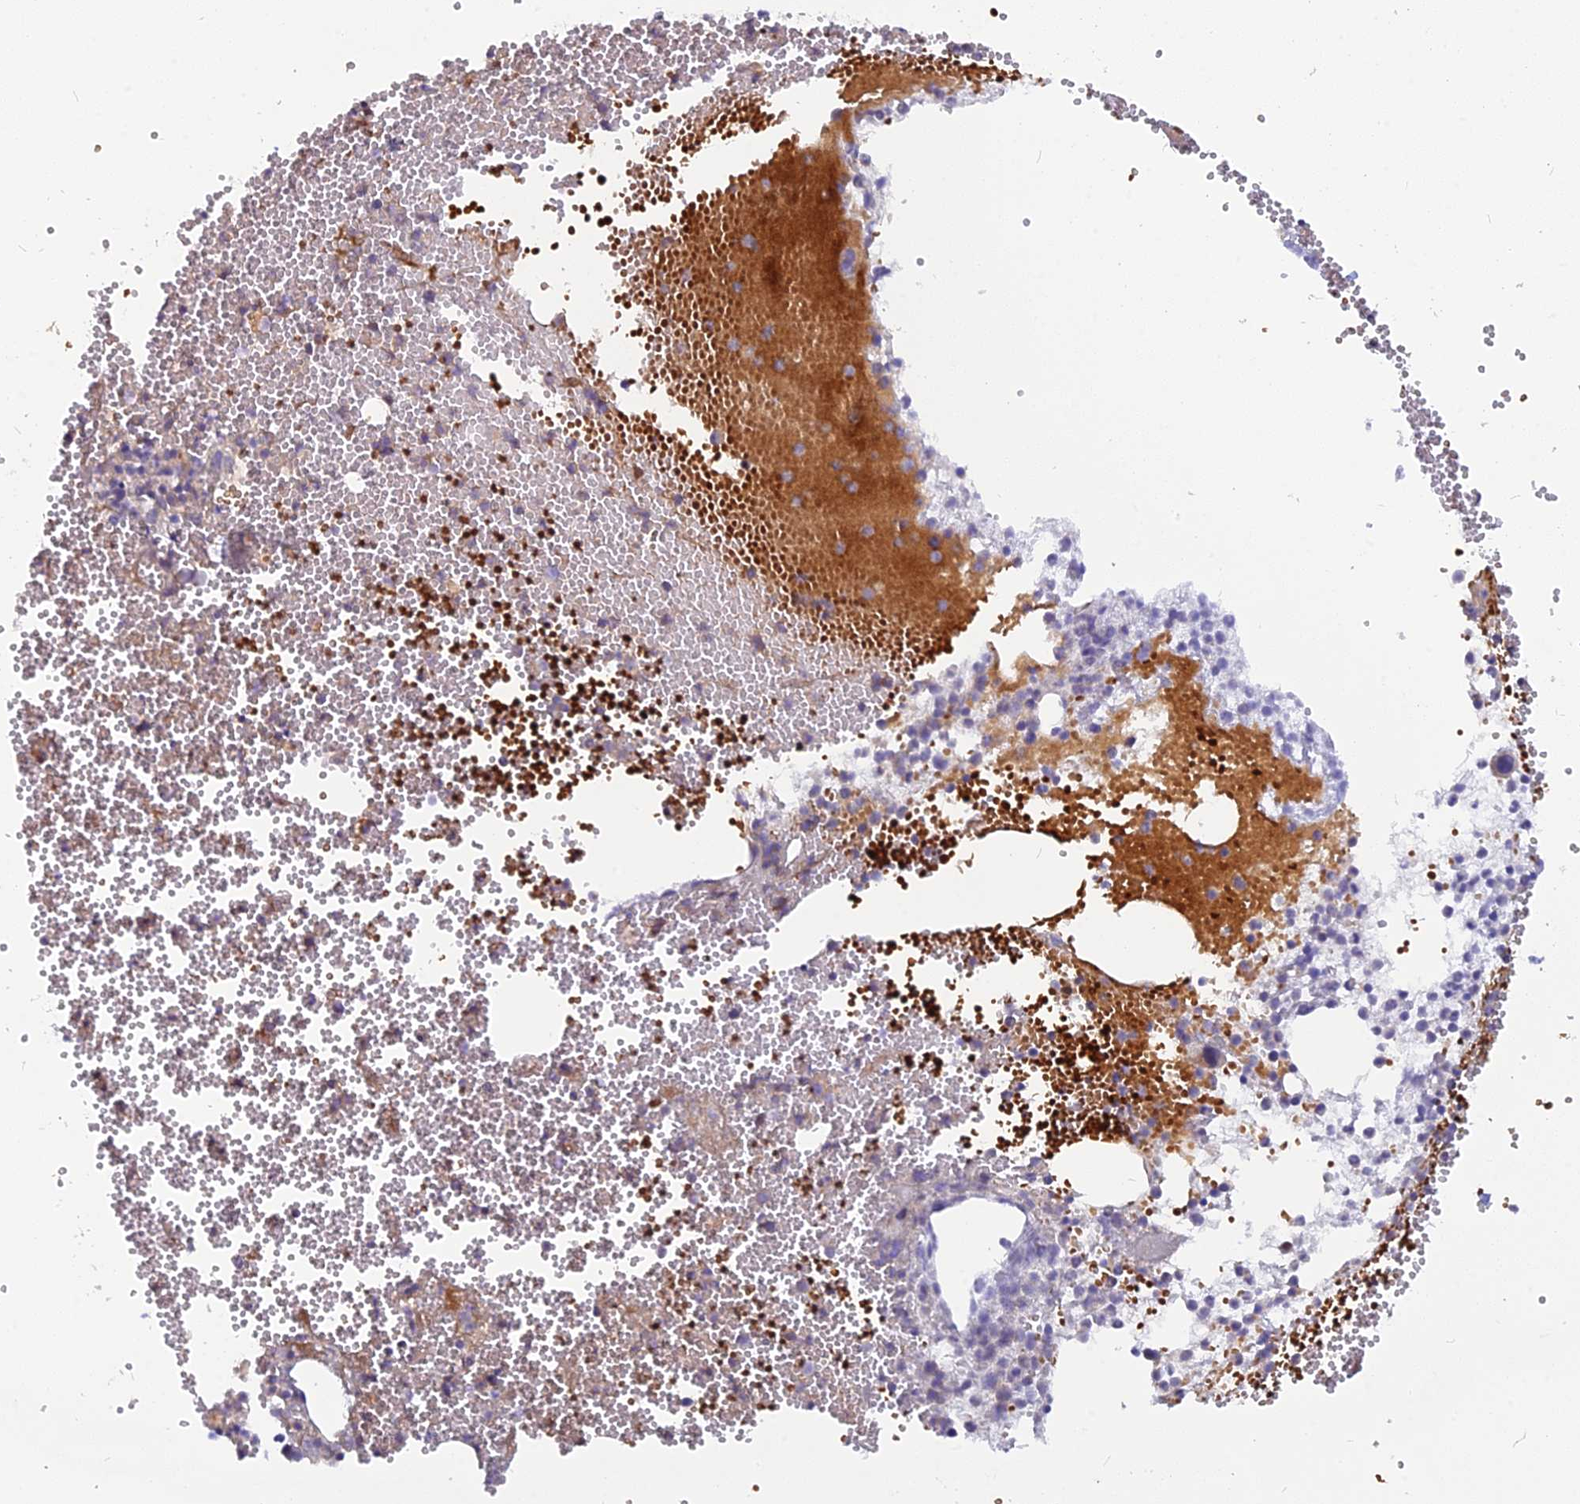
{"staining": {"intensity": "strong", "quantity": "25%-75%", "location": "cytoplasmic/membranous"}, "tissue": "bone marrow", "cell_type": "Hematopoietic cells", "image_type": "normal", "snomed": [{"axis": "morphology", "description": "Normal tissue, NOS"}, {"axis": "topography", "description": "Bone marrow"}], "caption": "This is an image of immunohistochemistry (IHC) staining of benign bone marrow, which shows strong positivity in the cytoplasmic/membranous of hematopoietic cells.", "gene": "ARL2BP", "patient": {"sex": "female", "age": 77}}